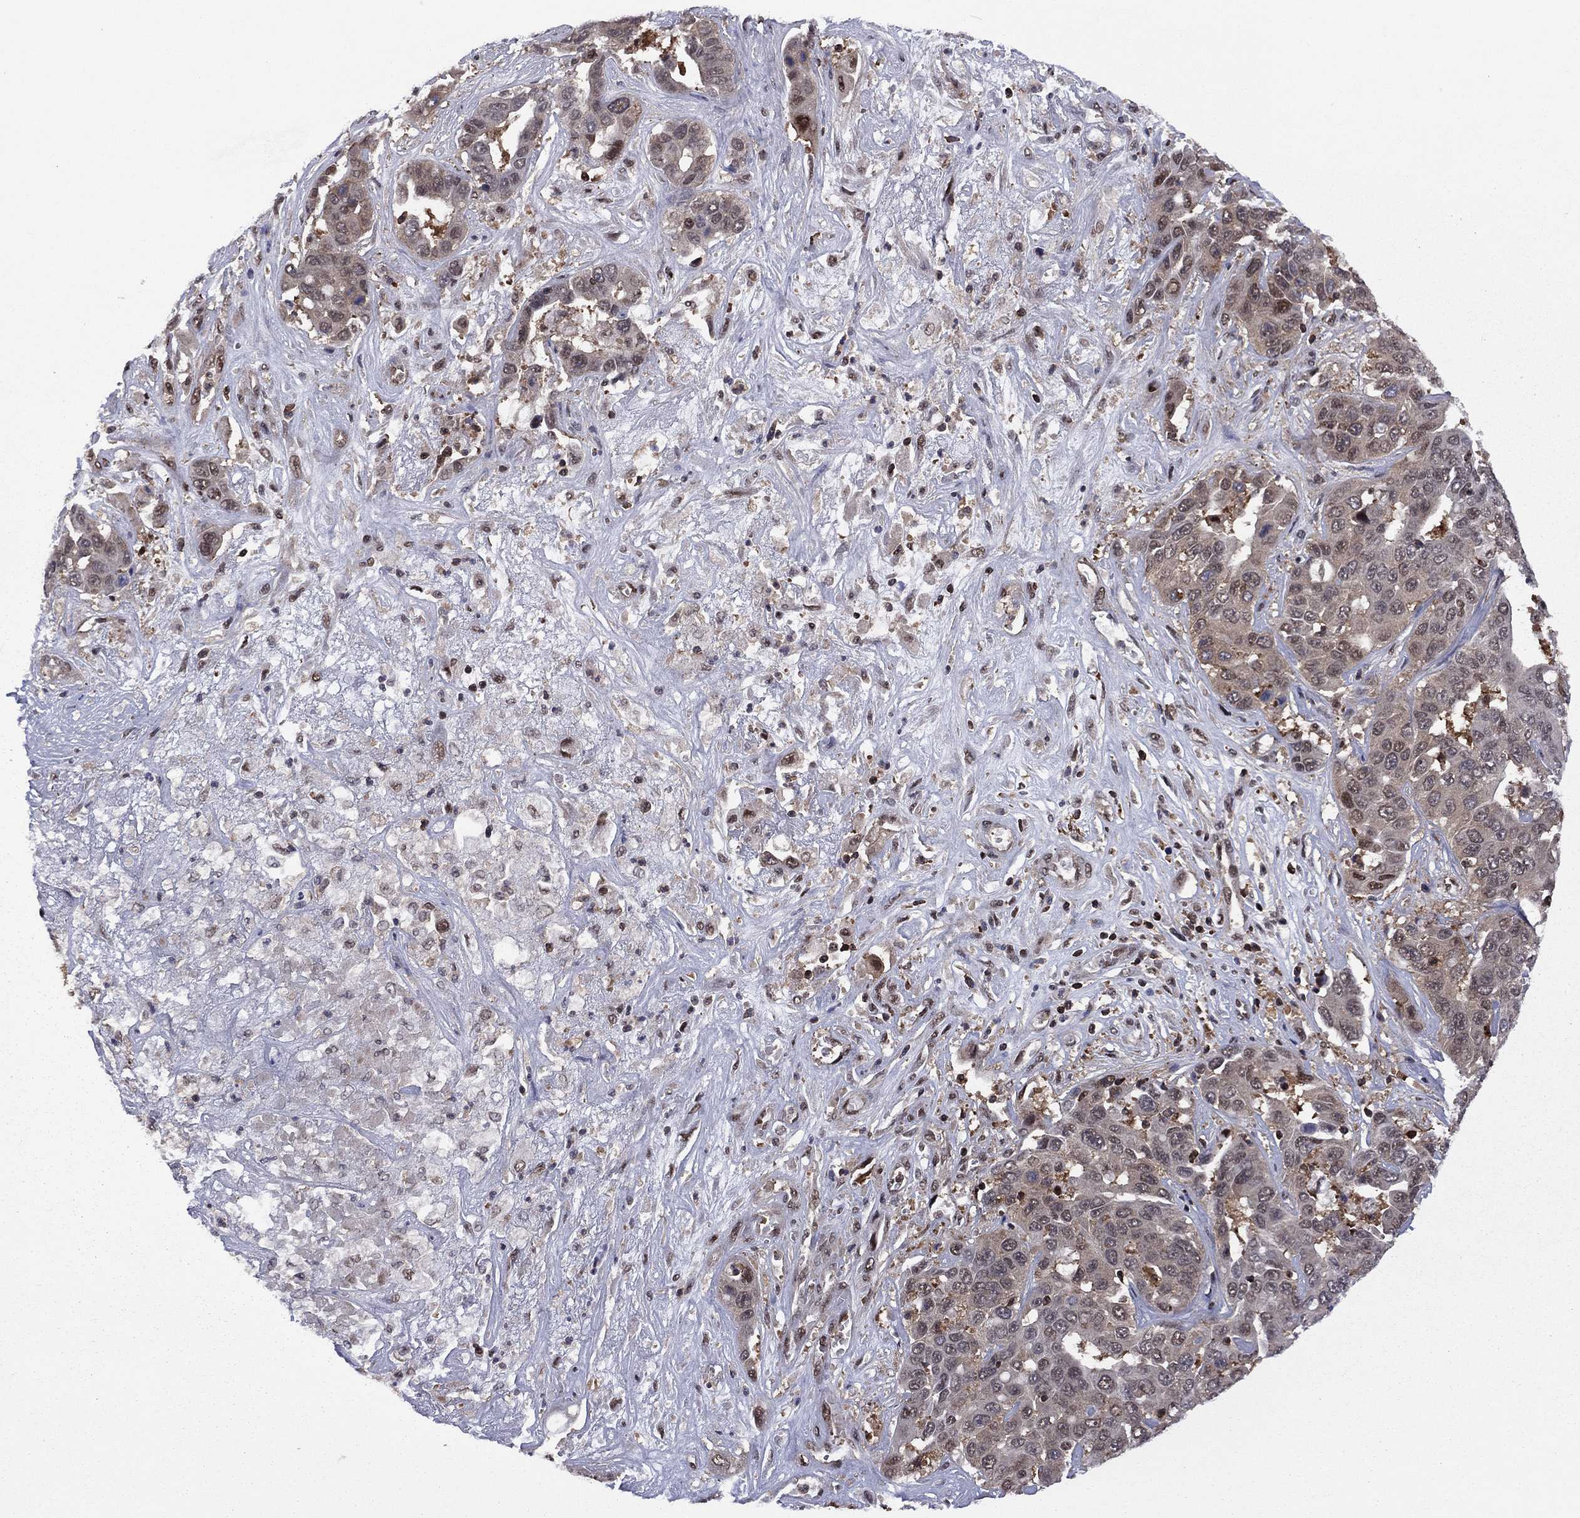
{"staining": {"intensity": "negative", "quantity": "none", "location": "none"}, "tissue": "liver cancer", "cell_type": "Tumor cells", "image_type": "cancer", "snomed": [{"axis": "morphology", "description": "Cholangiocarcinoma"}, {"axis": "topography", "description": "Liver"}], "caption": "Immunohistochemistry (IHC) of liver cancer shows no expression in tumor cells. (DAB (3,3'-diaminobenzidine) IHC with hematoxylin counter stain).", "gene": "PSMD2", "patient": {"sex": "female", "age": 52}}